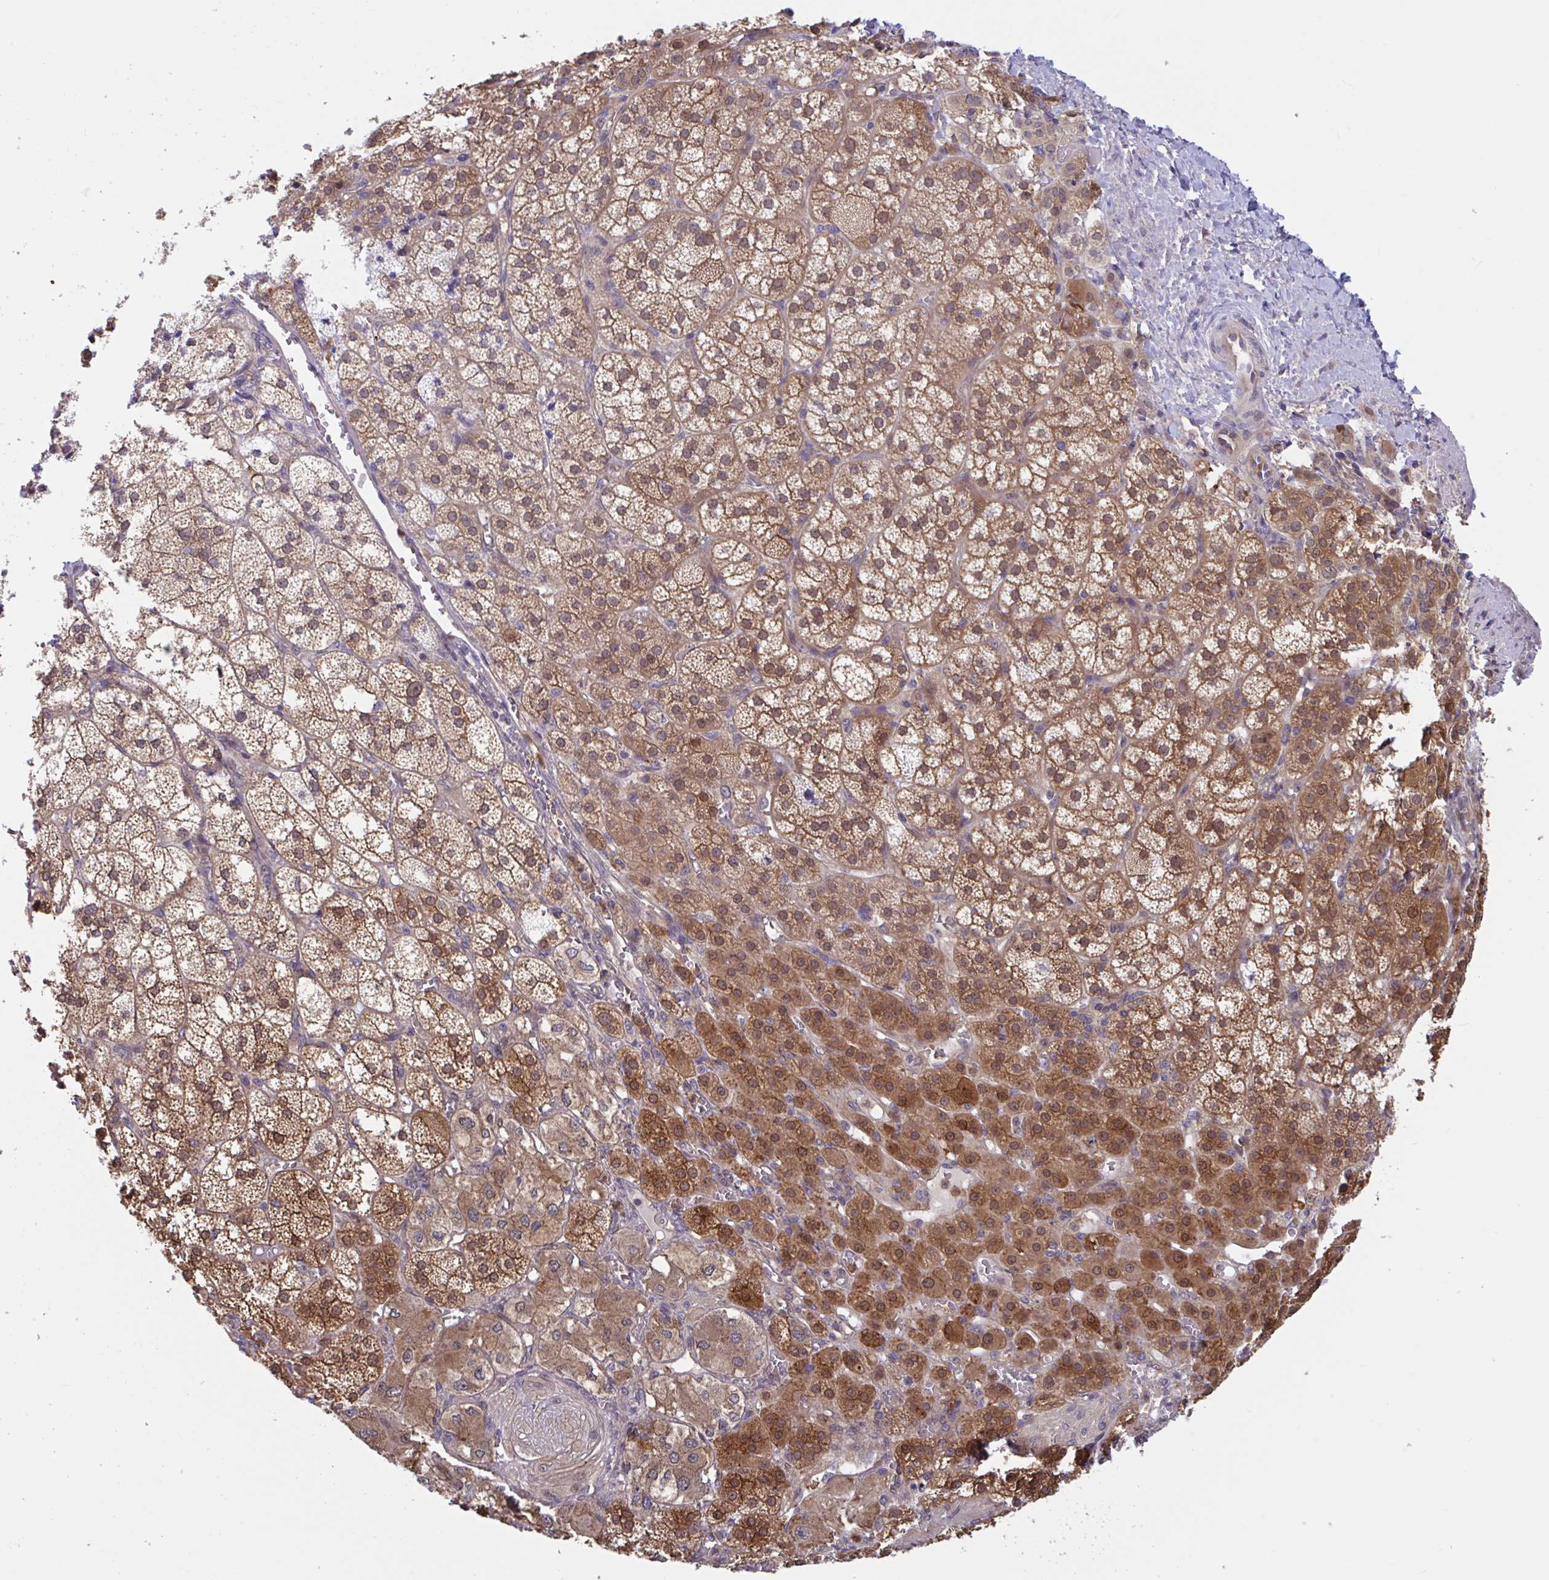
{"staining": {"intensity": "strong", "quantity": ">75%", "location": "cytoplasmic/membranous,nuclear"}, "tissue": "adrenal gland", "cell_type": "Glandular cells", "image_type": "normal", "snomed": [{"axis": "morphology", "description": "Normal tissue, NOS"}, {"axis": "topography", "description": "Adrenal gland"}], "caption": "Immunohistochemistry micrograph of benign human adrenal gland stained for a protein (brown), which reveals high levels of strong cytoplasmic/membranous,nuclear expression in approximately >75% of glandular cells.", "gene": "LMNTD2", "patient": {"sex": "female", "age": 60}}